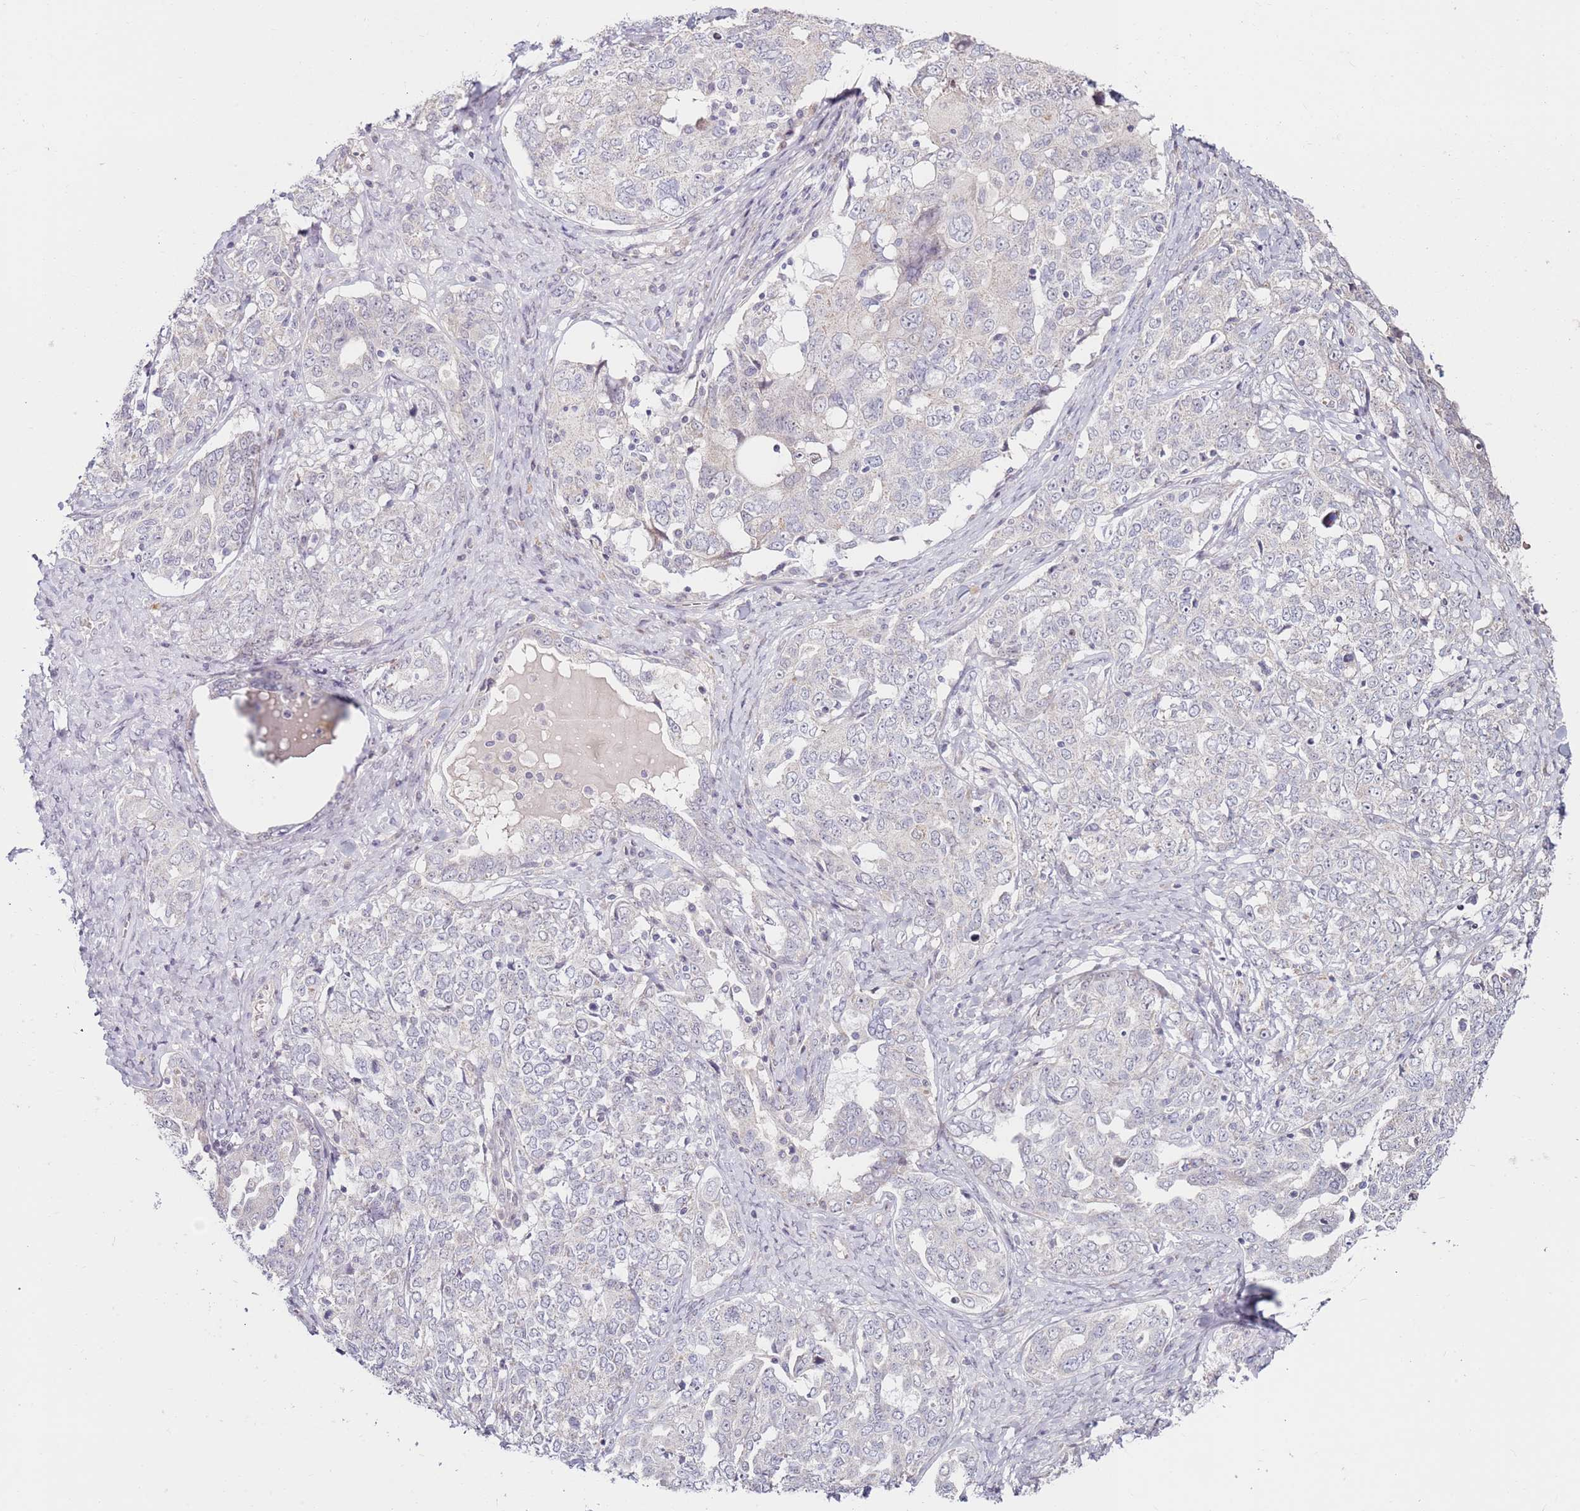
{"staining": {"intensity": "negative", "quantity": "none", "location": "none"}, "tissue": "ovarian cancer", "cell_type": "Tumor cells", "image_type": "cancer", "snomed": [{"axis": "morphology", "description": "Carcinoma, endometroid"}, {"axis": "topography", "description": "Ovary"}], "caption": "This is a histopathology image of immunohistochemistry staining of ovarian endometroid carcinoma, which shows no positivity in tumor cells. (DAB immunohistochemistry (IHC) visualized using brightfield microscopy, high magnification).", "gene": "RARS2", "patient": {"sex": "female", "age": 62}}